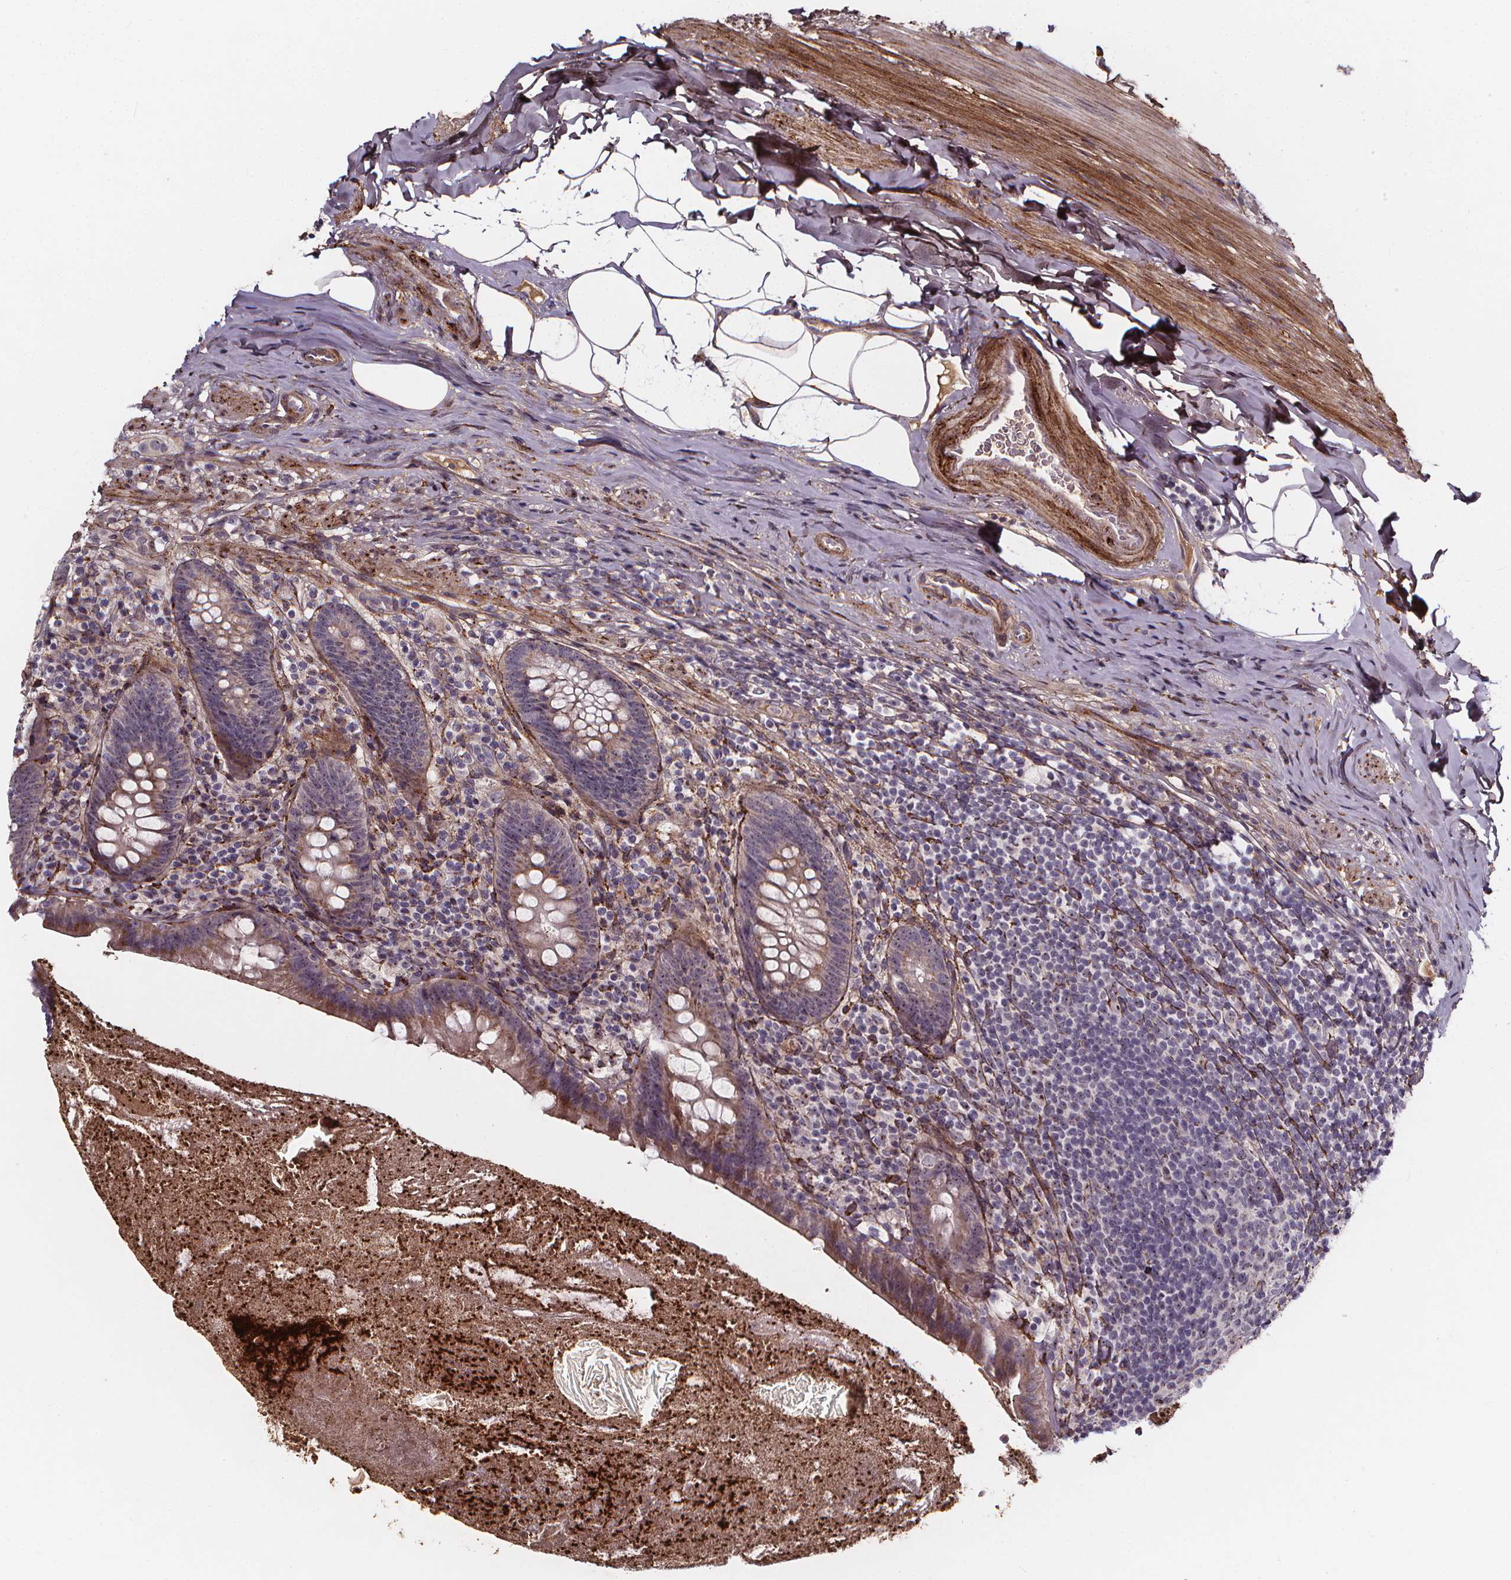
{"staining": {"intensity": "weak", "quantity": "<25%", "location": "cytoplasmic/membranous"}, "tissue": "appendix", "cell_type": "Glandular cells", "image_type": "normal", "snomed": [{"axis": "morphology", "description": "Normal tissue, NOS"}, {"axis": "topography", "description": "Appendix"}], "caption": "Micrograph shows no significant protein expression in glandular cells of benign appendix. (DAB immunohistochemistry (IHC) visualized using brightfield microscopy, high magnification).", "gene": "AEBP1", "patient": {"sex": "male", "age": 47}}